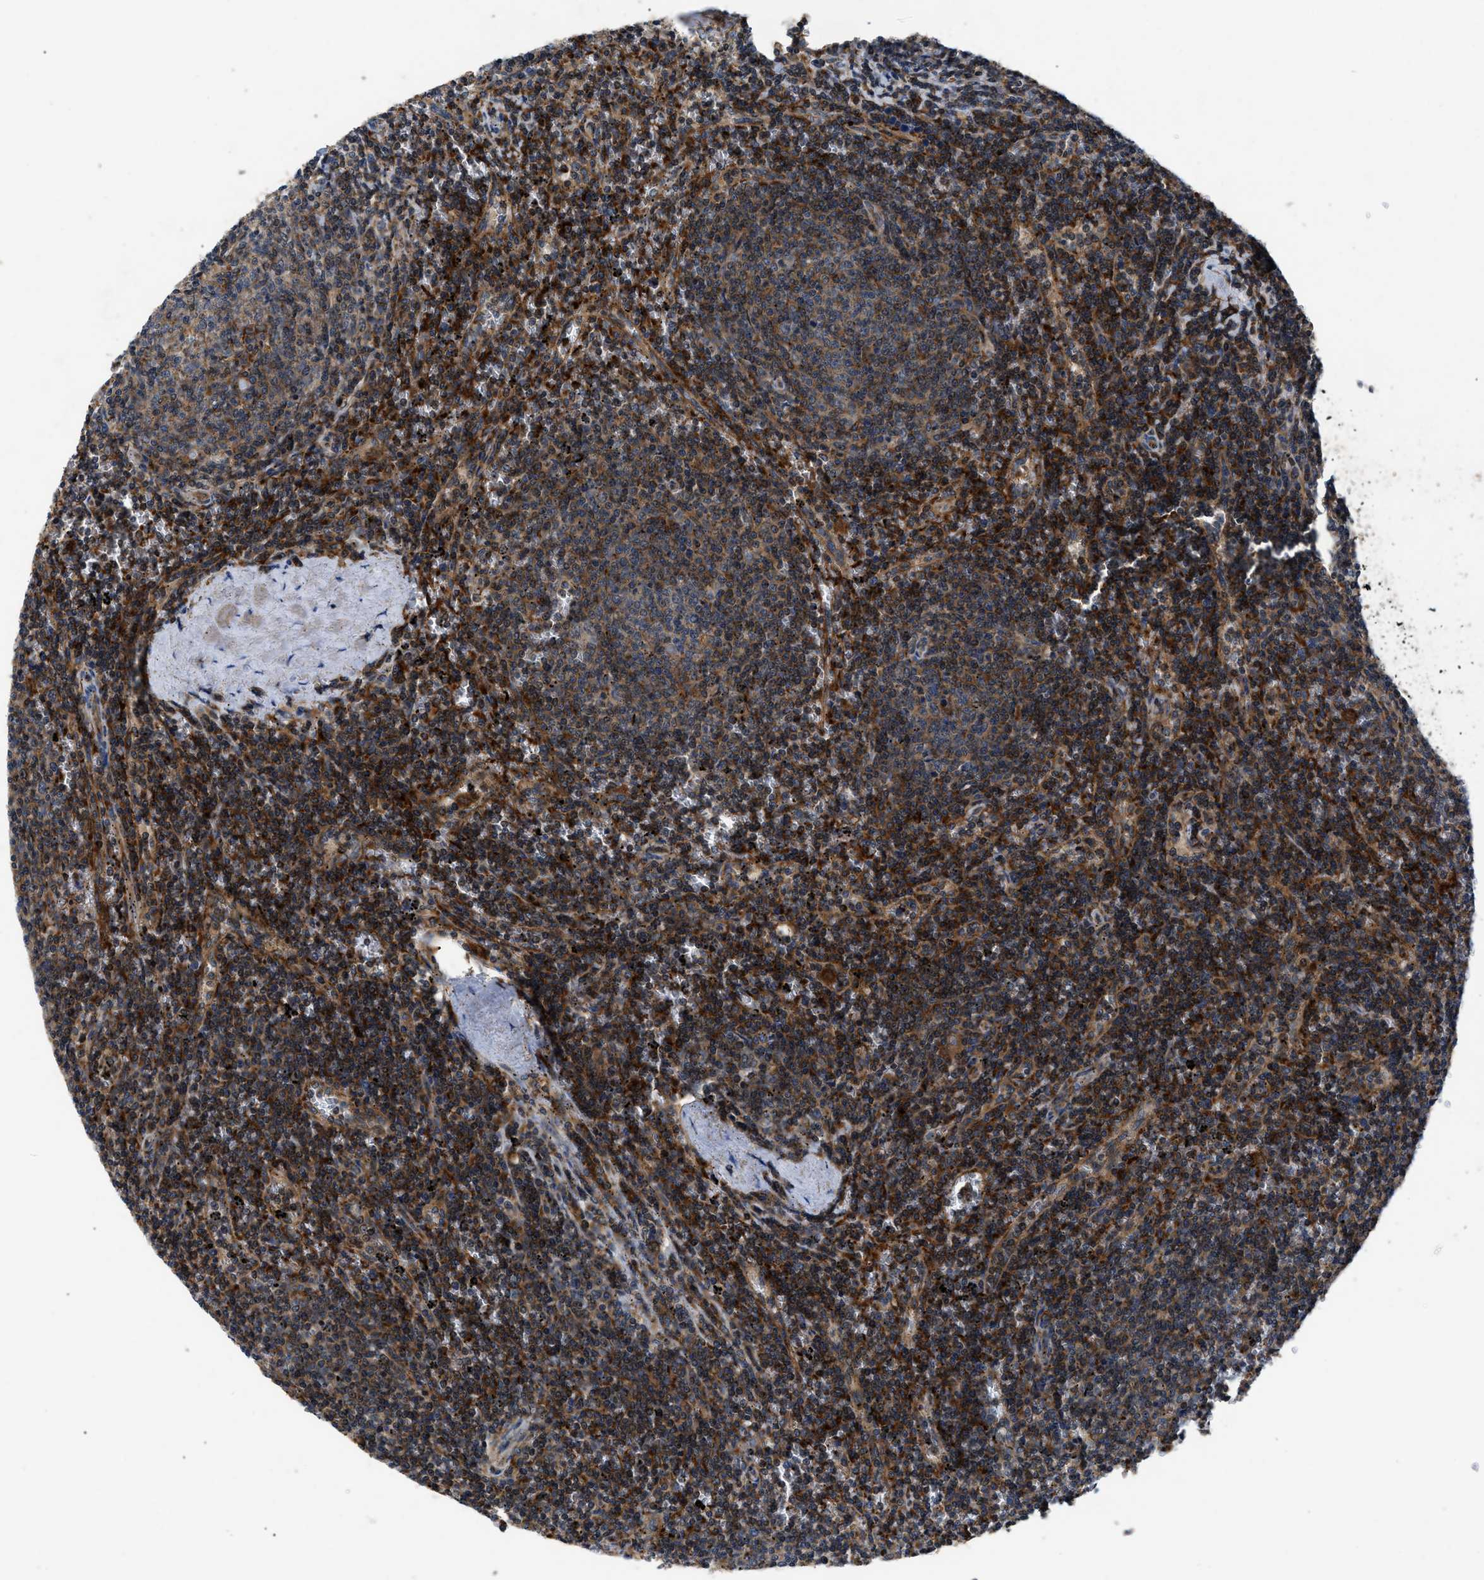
{"staining": {"intensity": "strong", "quantity": "25%-75%", "location": "cytoplasmic/membranous"}, "tissue": "lymphoma", "cell_type": "Tumor cells", "image_type": "cancer", "snomed": [{"axis": "morphology", "description": "Malignant lymphoma, non-Hodgkin's type, Low grade"}, {"axis": "topography", "description": "Spleen"}], "caption": "Immunohistochemical staining of human malignant lymphoma, non-Hodgkin's type (low-grade) reveals high levels of strong cytoplasmic/membranous staining in approximately 25%-75% of tumor cells.", "gene": "ENPP4", "patient": {"sex": "female", "age": 50}}